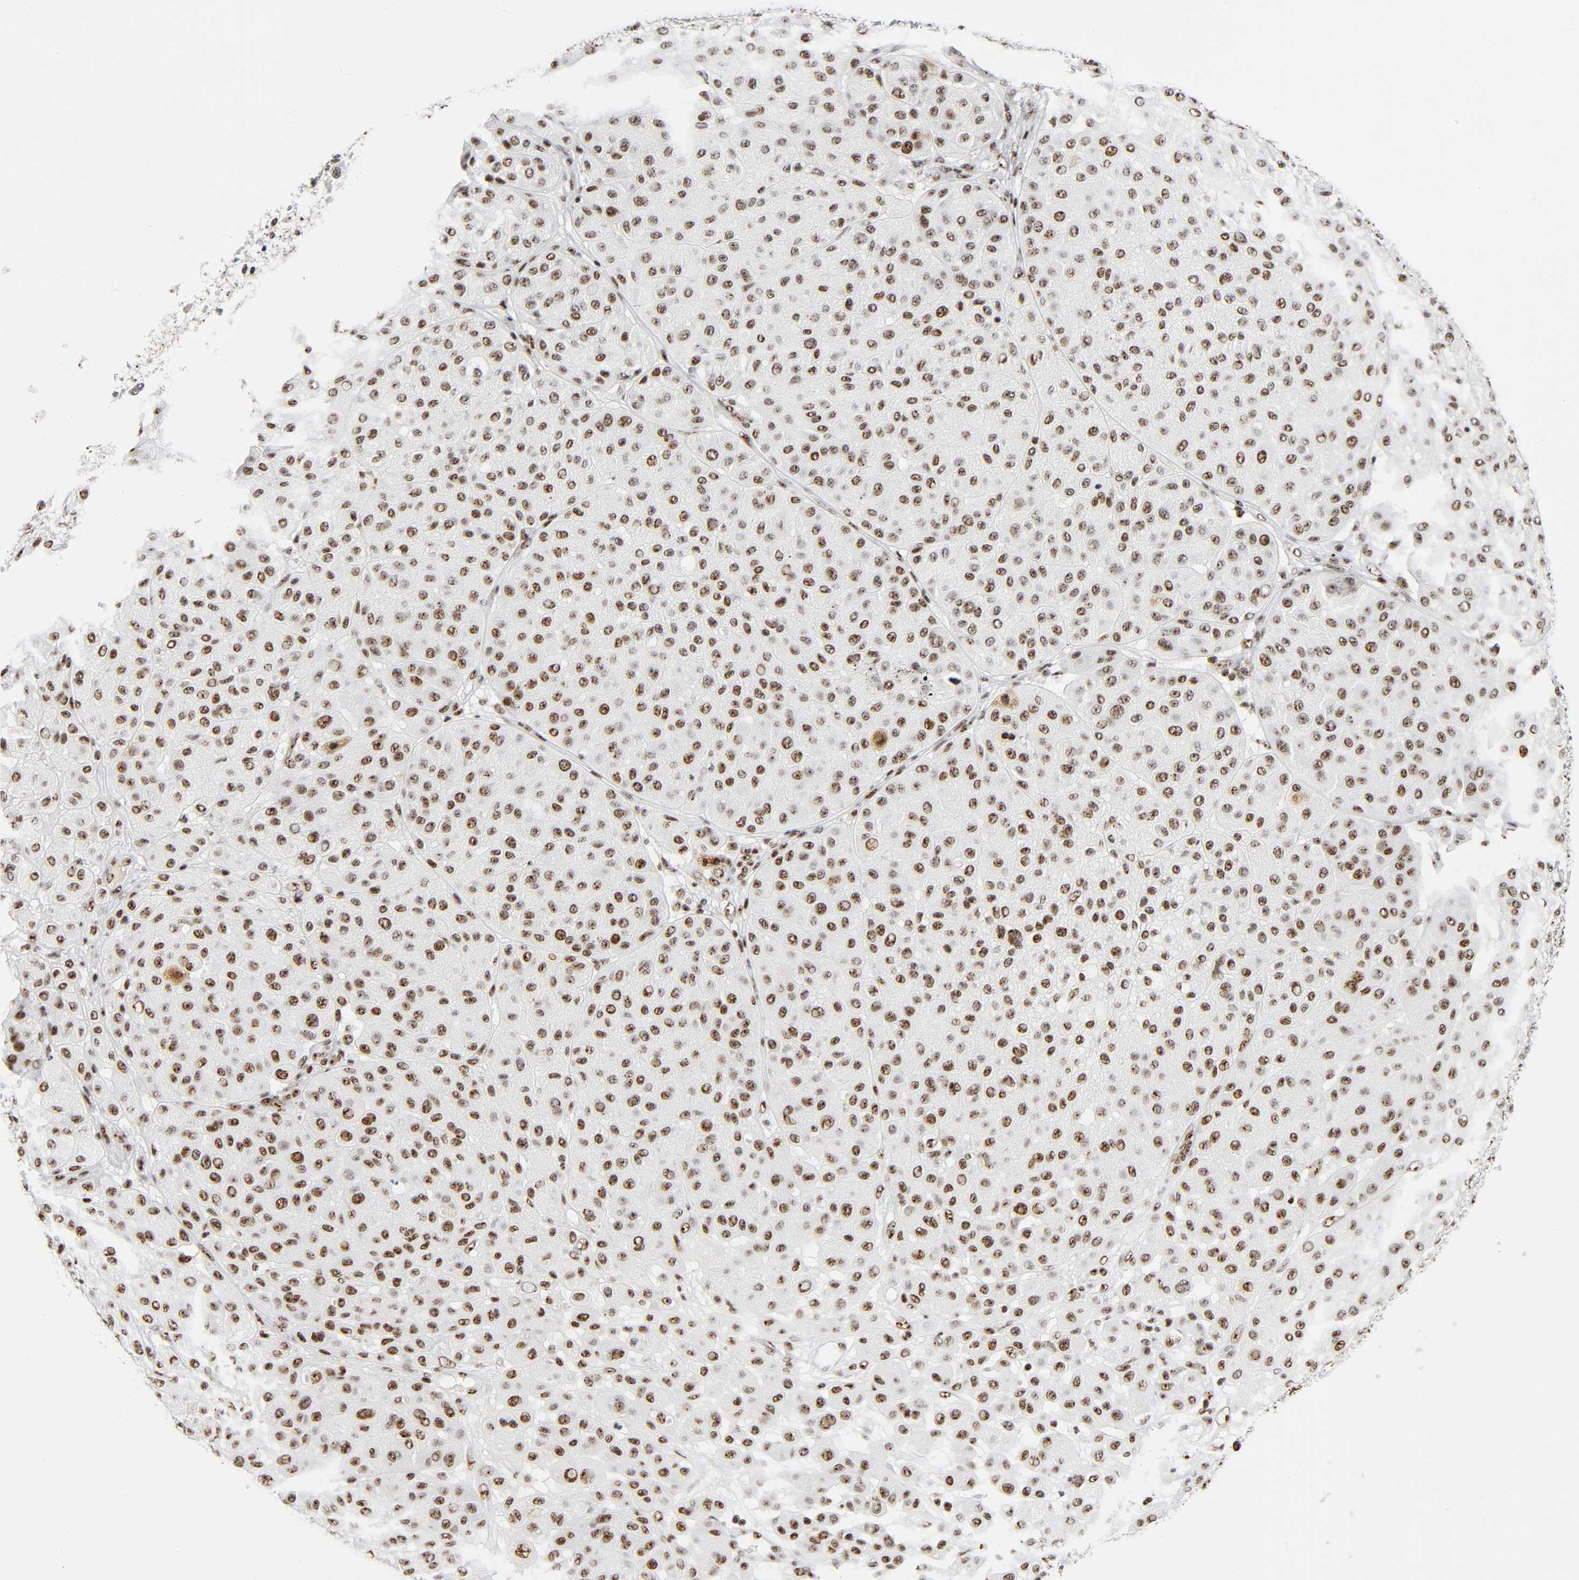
{"staining": {"intensity": "moderate", "quantity": ">75%", "location": "nuclear"}, "tissue": "melanoma", "cell_type": "Tumor cells", "image_type": "cancer", "snomed": [{"axis": "morphology", "description": "Normal tissue, NOS"}, {"axis": "morphology", "description": "Malignant melanoma, Metastatic site"}, {"axis": "topography", "description": "Skin"}], "caption": "Melanoma stained for a protein (brown) reveals moderate nuclear positive positivity in approximately >75% of tumor cells.", "gene": "UBTF", "patient": {"sex": "male", "age": 41}}